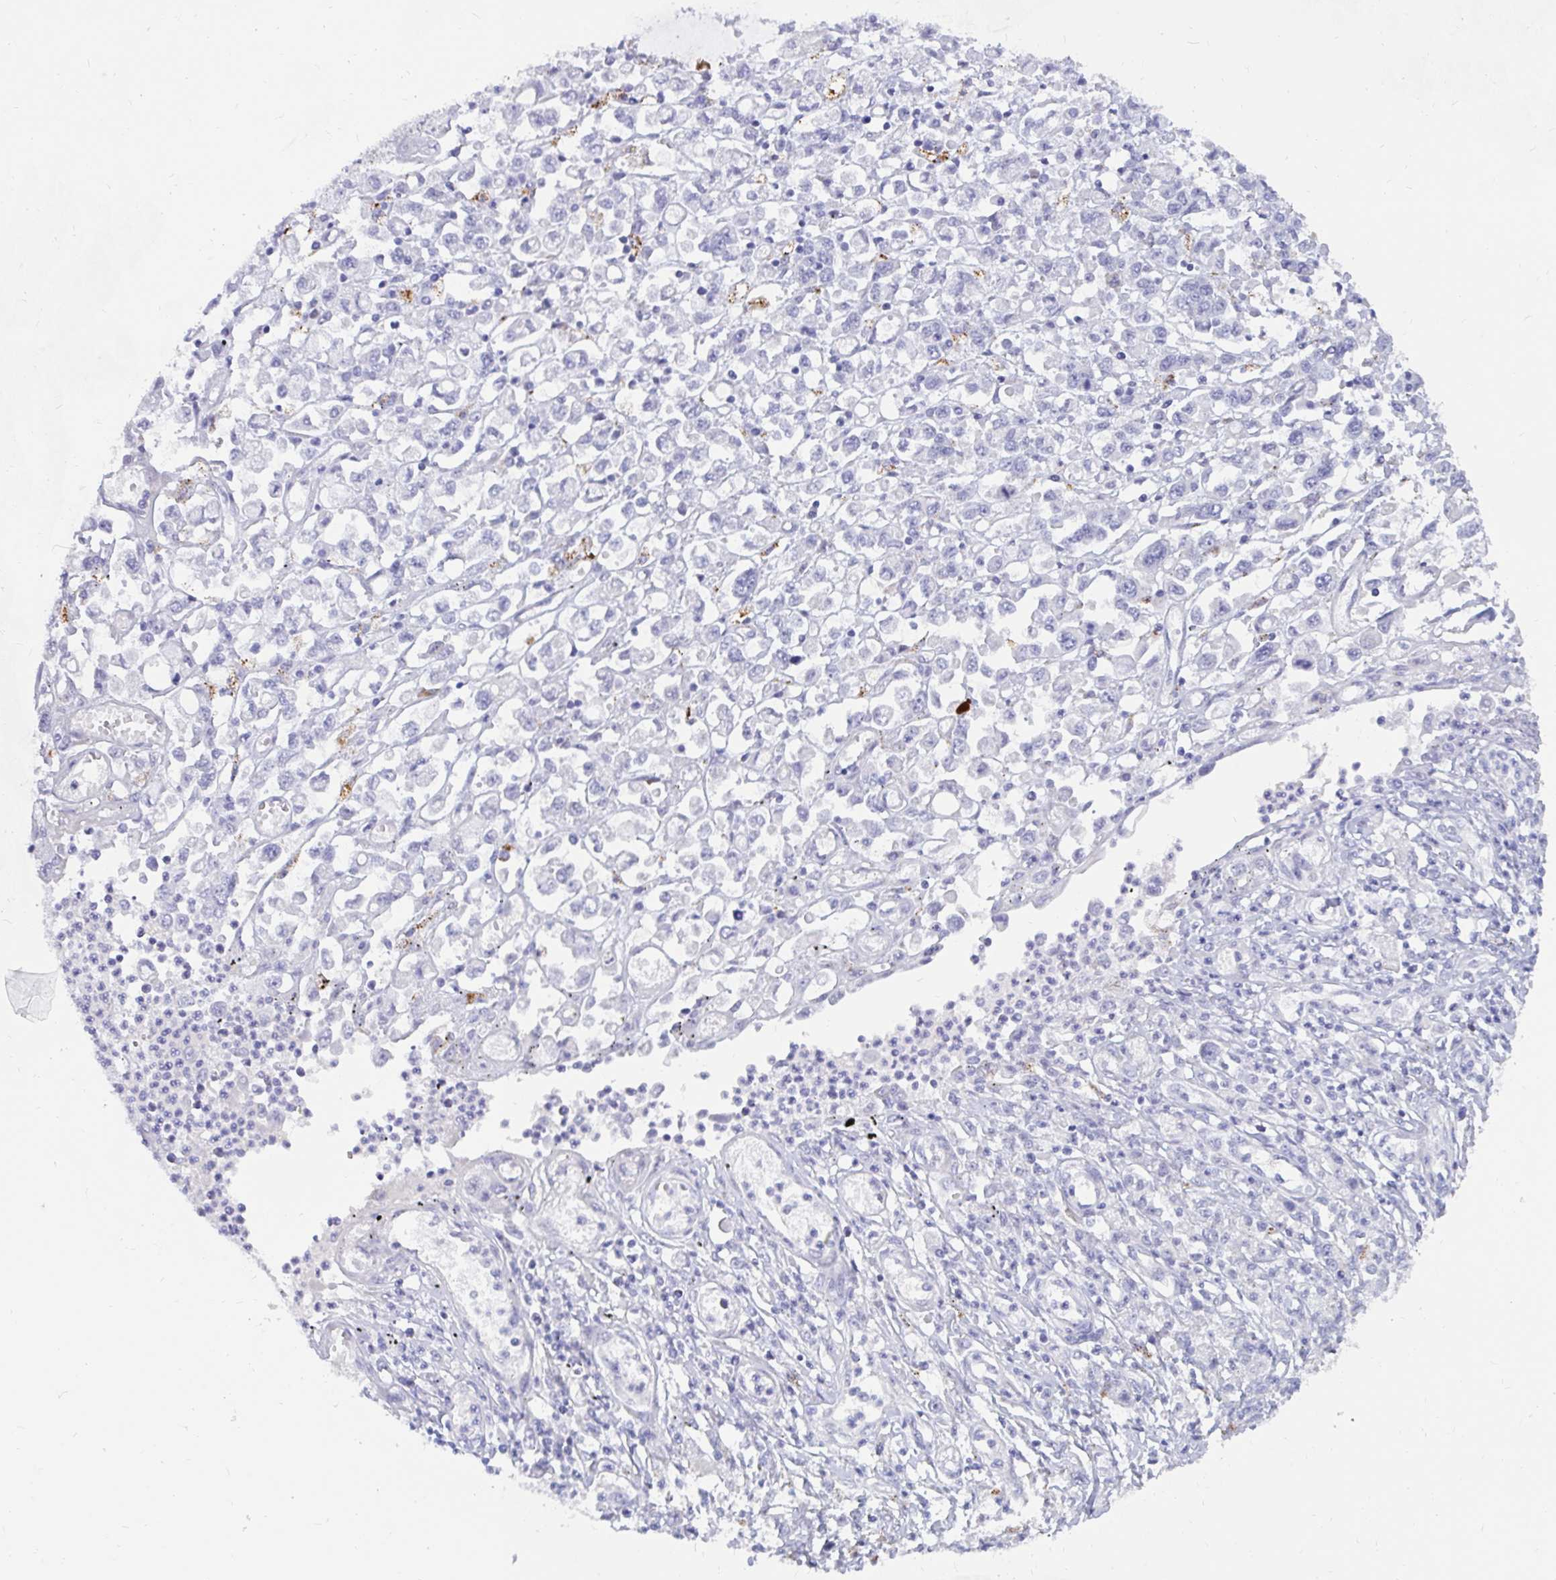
{"staining": {"intensity": "negative", "quantity": "none", "location": "none"}, "tissue": "stomach cancer", "cell_type": "Tumor cells", "image_type": "cancer", "snomed": [{"axis": "morphology", "description": "Adenocarcinoma, NOS"}, {"axis": "topography", "description": "Stomach"}], "caption": "DAB immunohistochemical staining of adenocarcinoma (stomach) demonstrates no significant positivity in tumor cells. Brightfield microscopy of immunohistochemistry (IHC) stained with DAB (3,3'-diaminobenzidine) (brown) and hematoxylin (blue), captured at high magnification.", "gene": "FAM219B", "patient": {"sex": "female", "age": 76}}